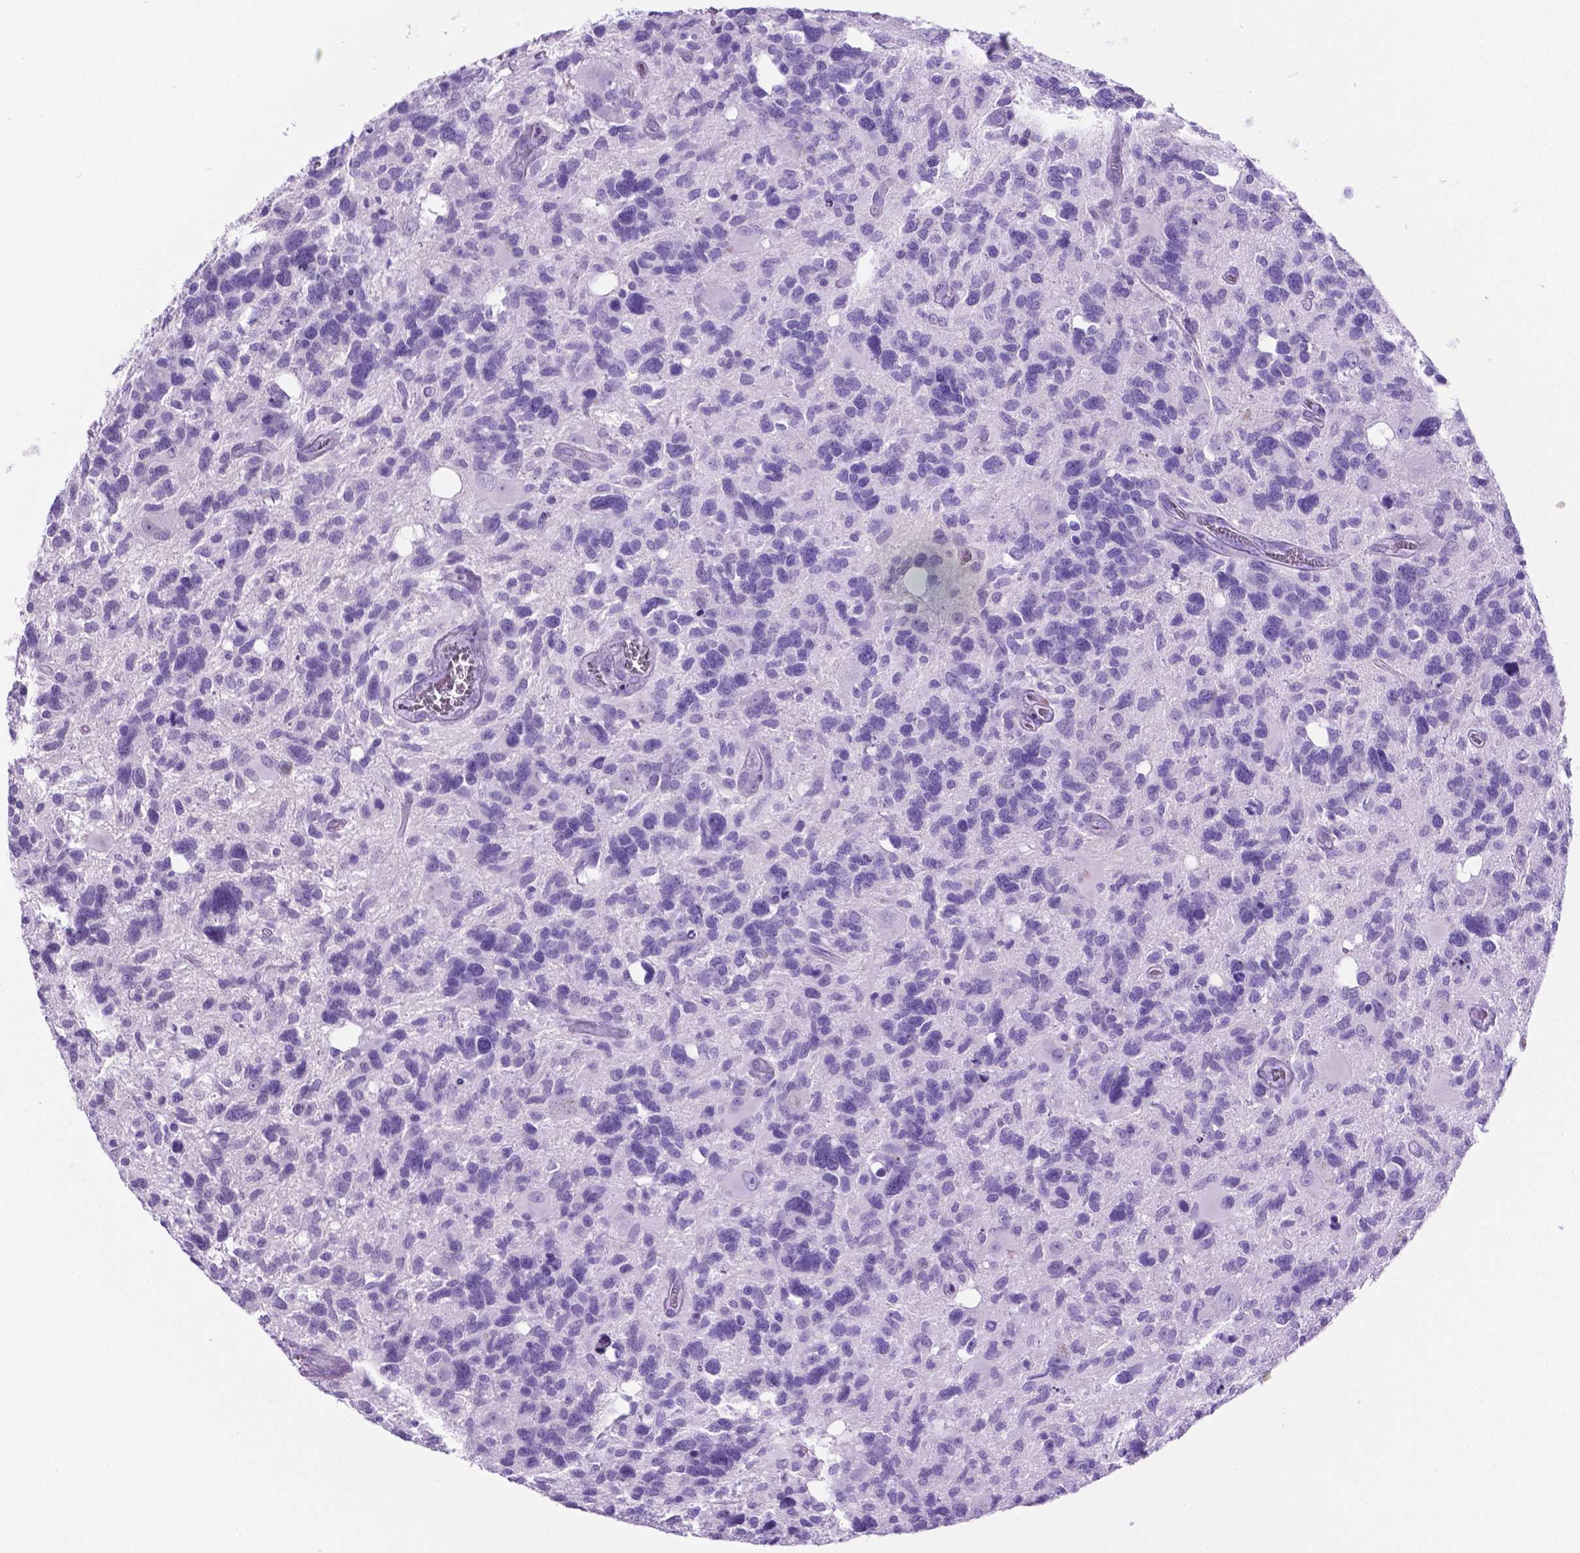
{"staining": {"intensity": "negative", "quantity": "none", "location": "none"}, "tissue": "glioma", "cell_type": "Tumor cells", "image_type": "cancer", "snomed": [{"axis": "morphology", "description": "Glioma, malignant, High grade"}, {"axis": "topography", "description": "Brain"}], "caption": "IHC photomicrograph of human glioma stained for a protein (brown), which shows no expression in tumor cells.", "gene": "C17orf107", "patient": {"sex": "male", "age": 49}}